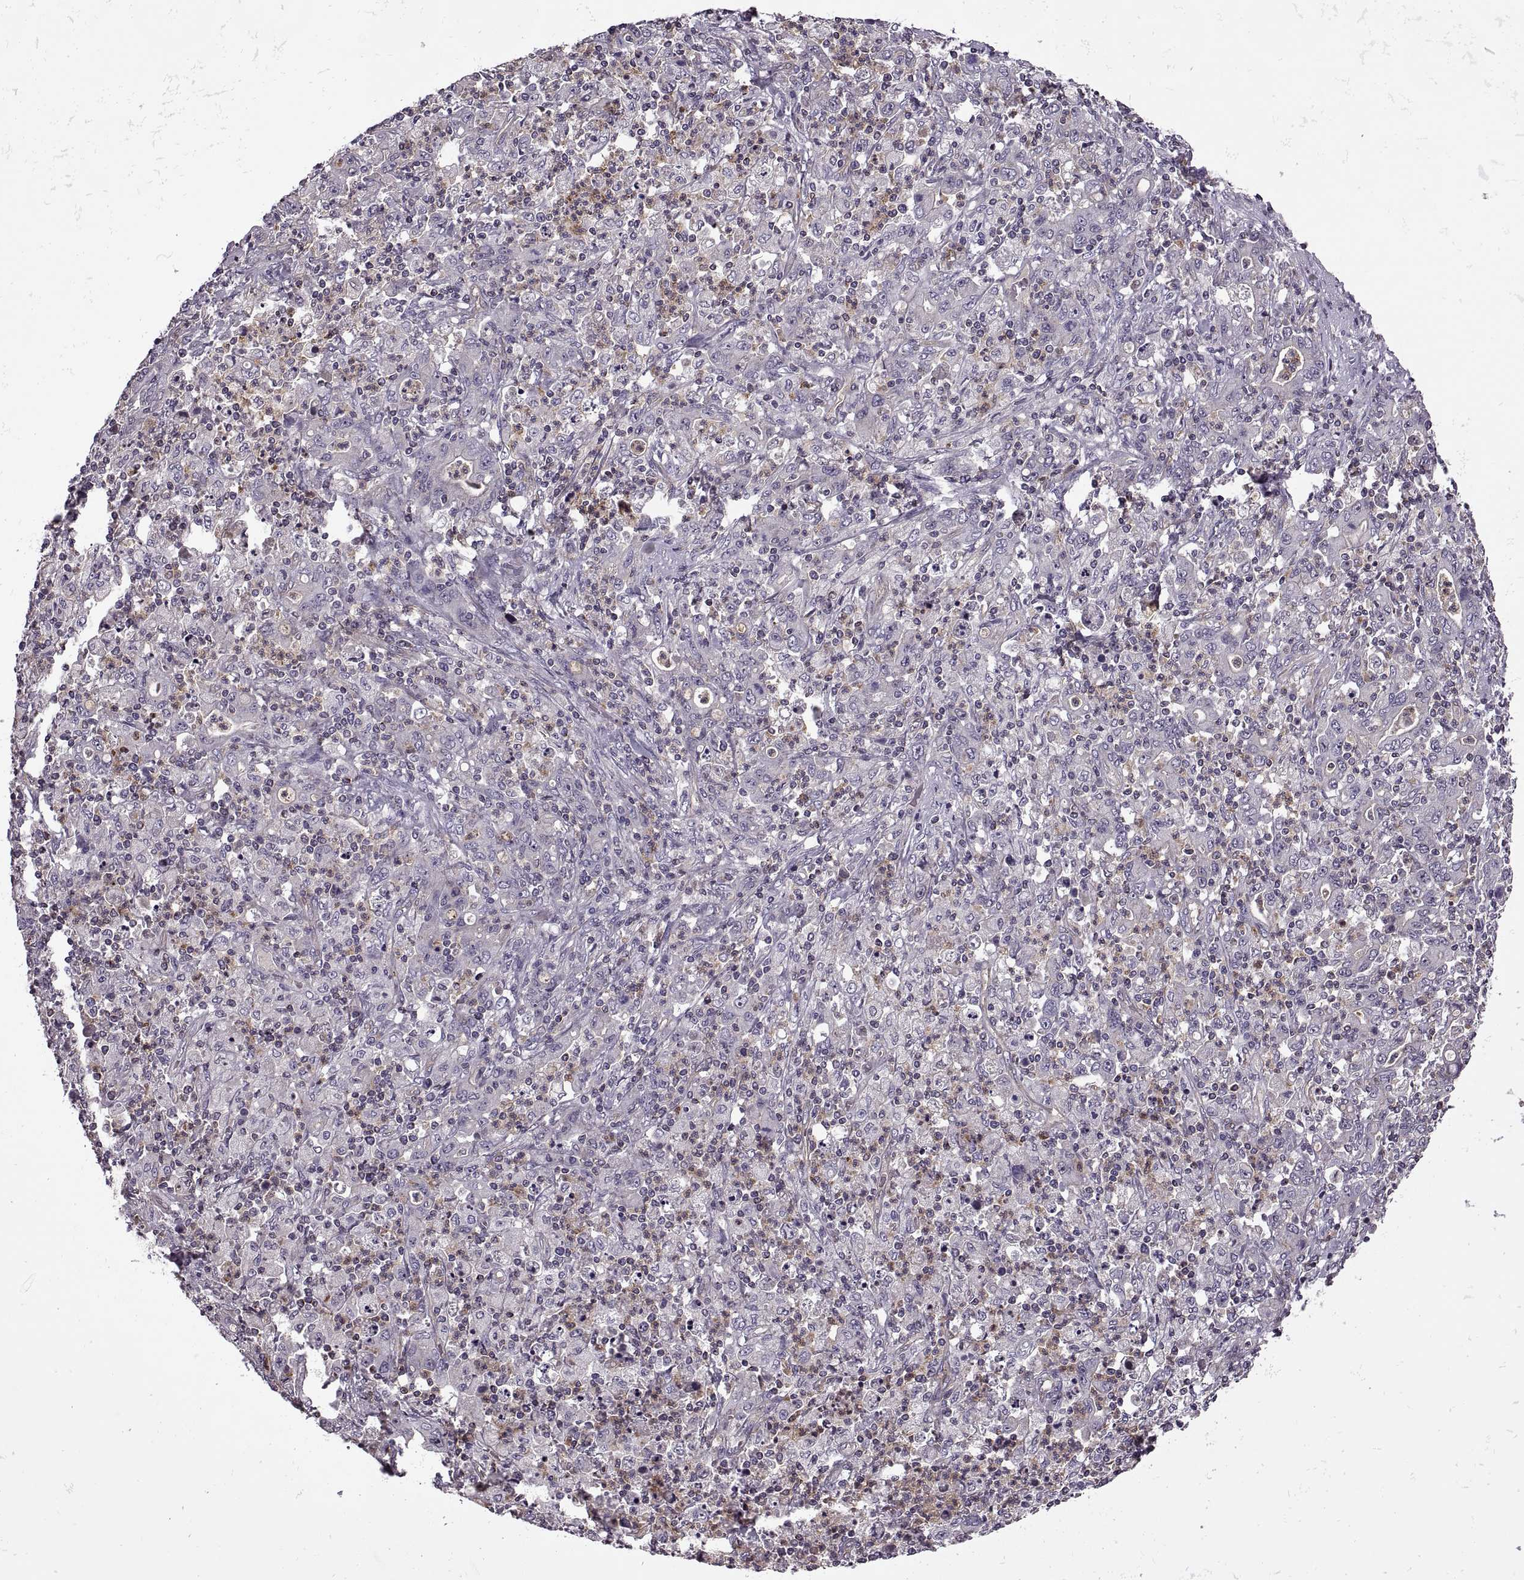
{"staining": {"intensity": "negative", "quantity": "none", "location": "none"}, "tissue": "stomach cancer", "cell_type": "Tumor cells", "image_type": "cancer", "snomed": [{"axis": "morphology", "description": "Adenocarcinoma, NOS"}, {"axis": "topography", "description": "Stomach, upper"}], "caption": "DAB immunohistochemical staining of human stomach cancer shows no significant positivity in tumor cells.", "gene": "SLC2A3", "patient": {"sex": "male", "age": 69}}